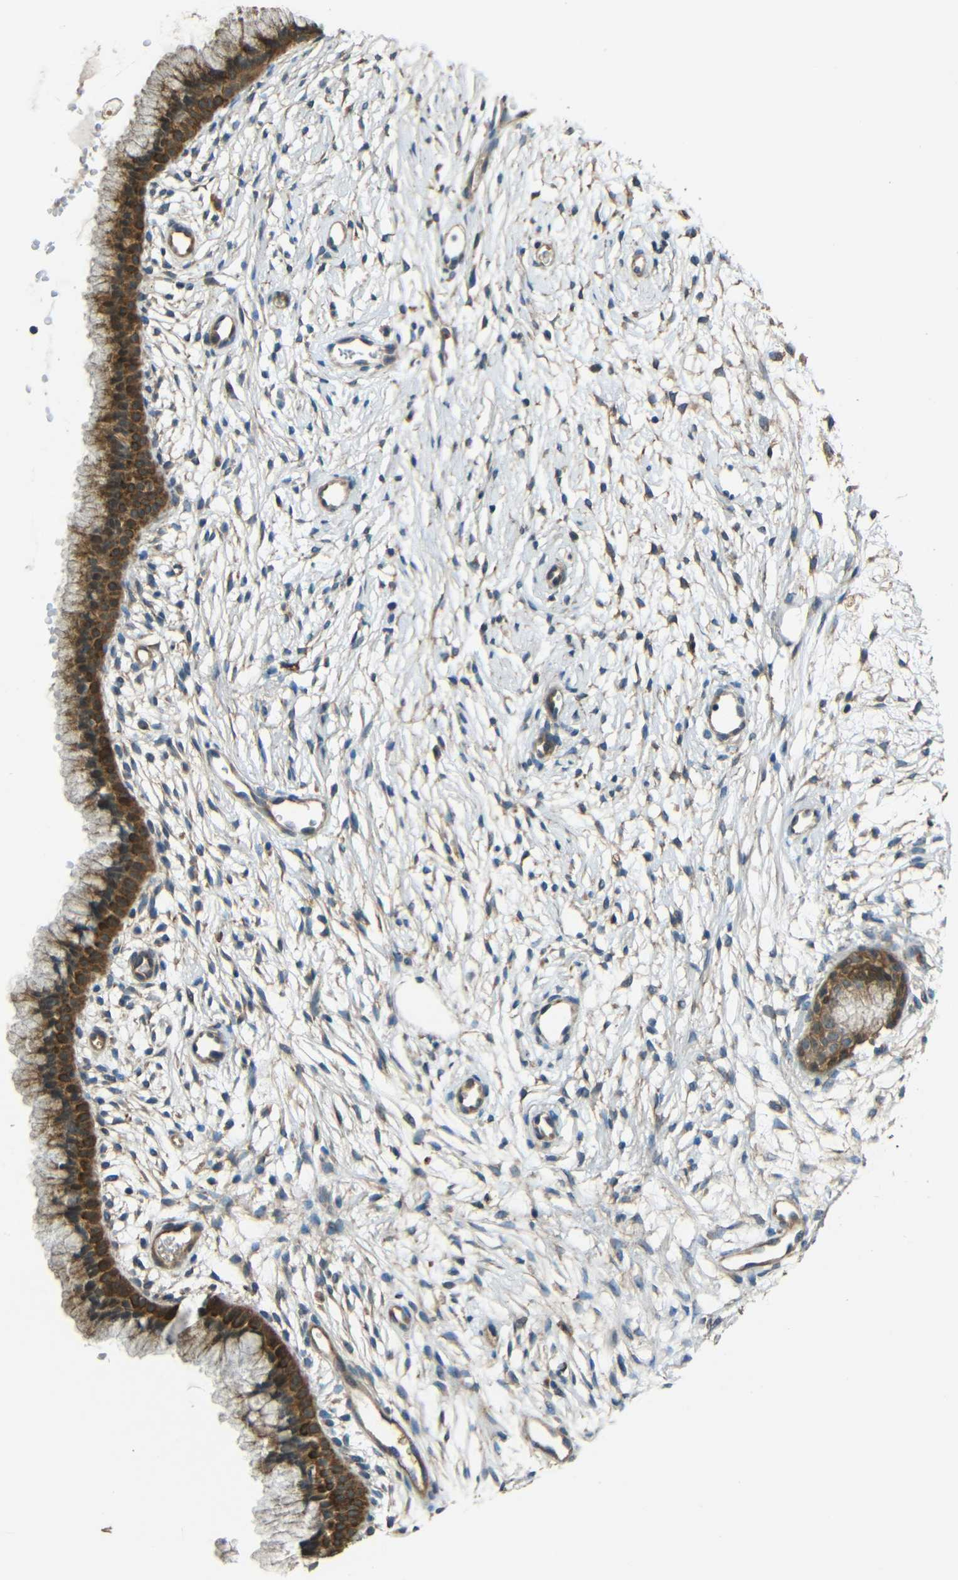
{"staining": {"intensity": "strong", "quantity": ">75%", "location": "cytoplasmic/membranous"}, "tissue": "cervix", "cell_type": "Glandular cells", "image_type": "normal", "snomed": [{"axis": "morphology", "description": "Normal tissue, NOS"}, {"axis": "topography", "description": "Cervix"}], "caption": "Immunohistochemical staining of benign cervix reveals >75% levels of strong cytoplasmic/membranous protein positivity in about >75% of glandular cells.", "gene": "ACACA", "patient": {"sex": "female", "age": 39}}